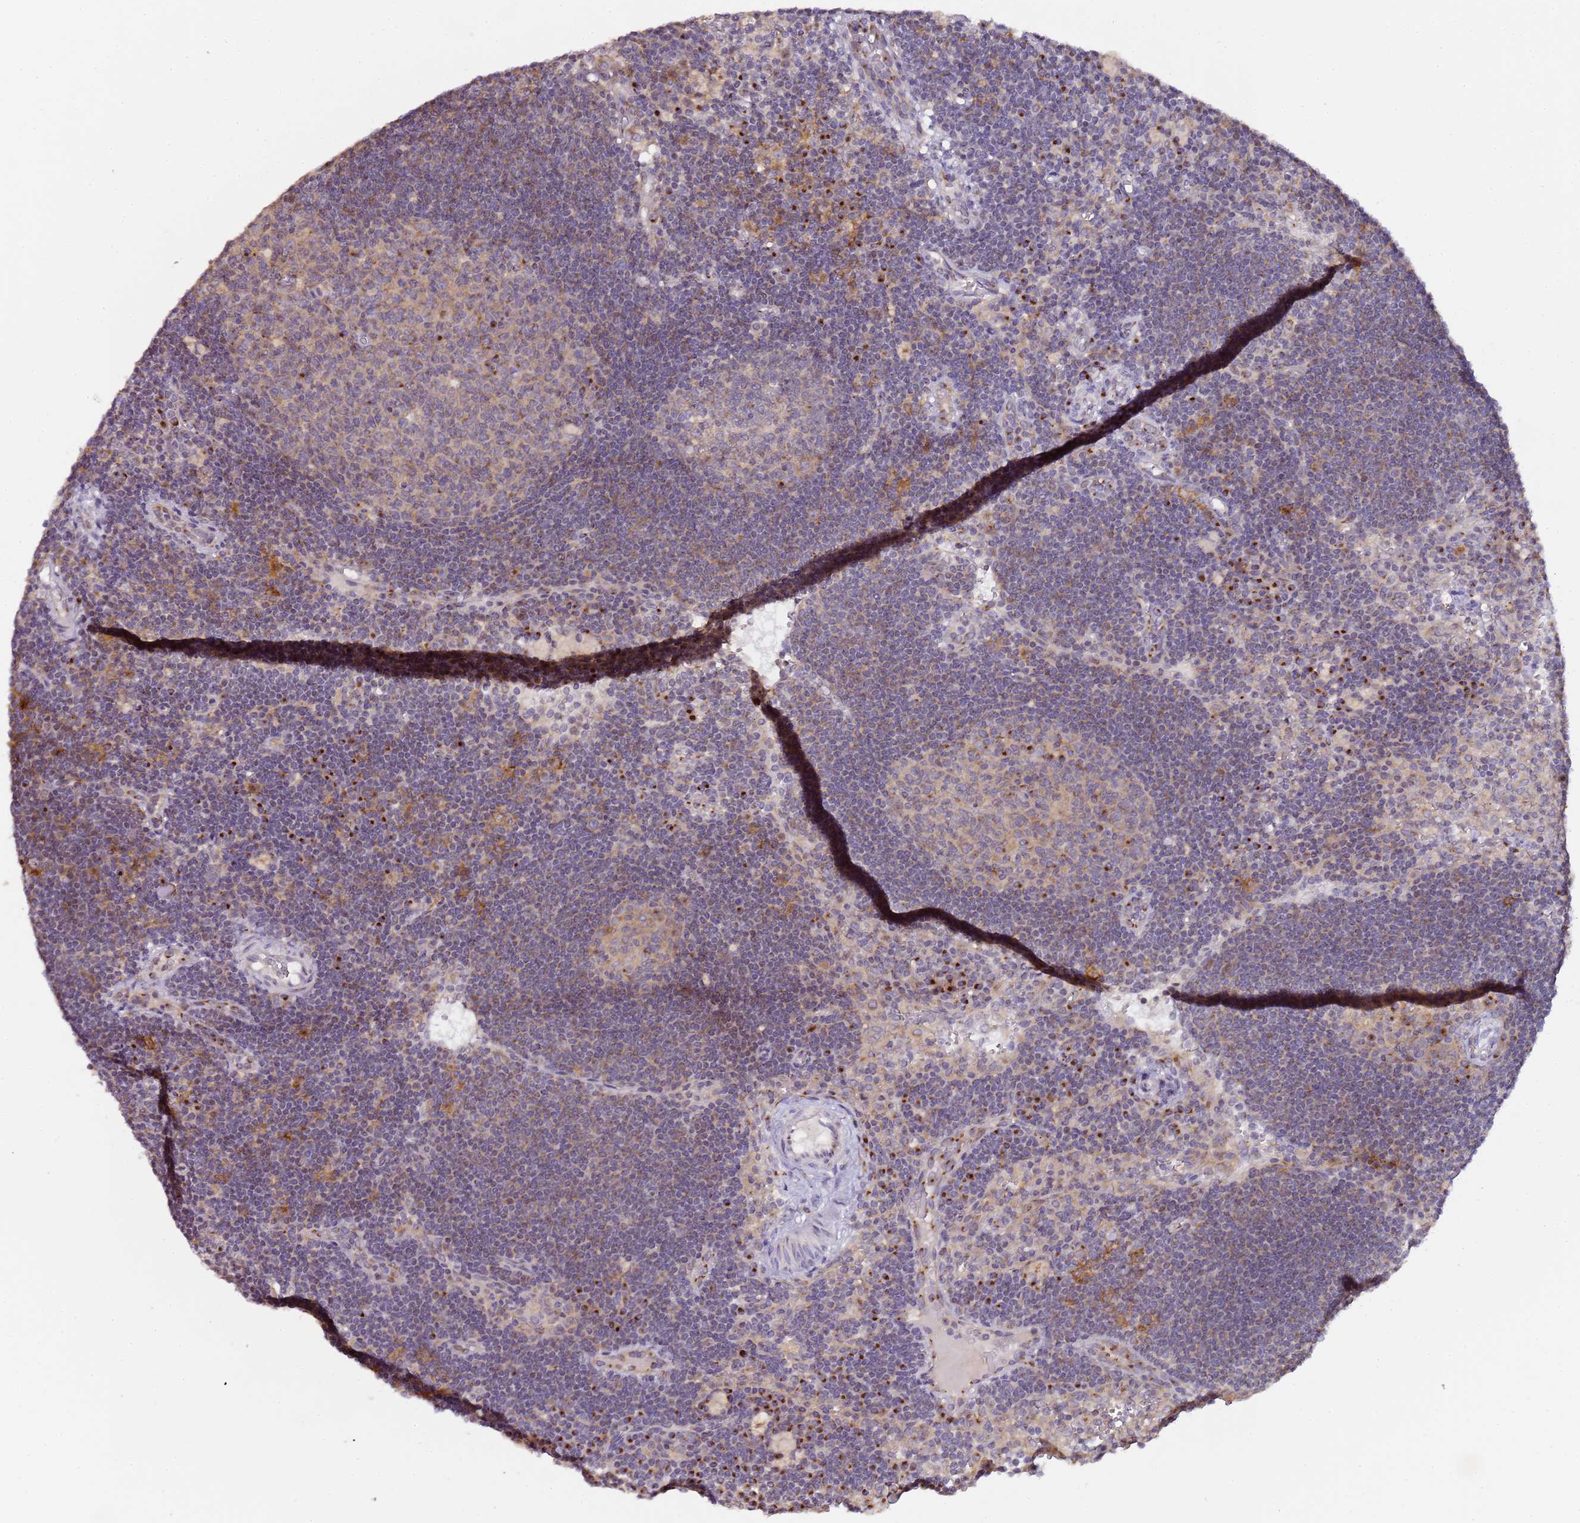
{"staining": {"intensity": "moderate", "quantity": "<25%", "location": "cytoplasmic/membranous"}, "tissue": "lymph node", "cell_type": "Germinal center cells", "image_type": "normal", "snomed": [{"axis": "morphology", "description": "Normal tissue, NOS"}, {"axis": "topography", "description": "Lymph node"}], "caption": "Brown immunohistochemical staining in normal lymph node shows moderate cytoplasmic/membranous expression in approximately <25% of germinal center cells.", "gene": "MRPL49", "patient": {"sex": "male", "age": 62}}